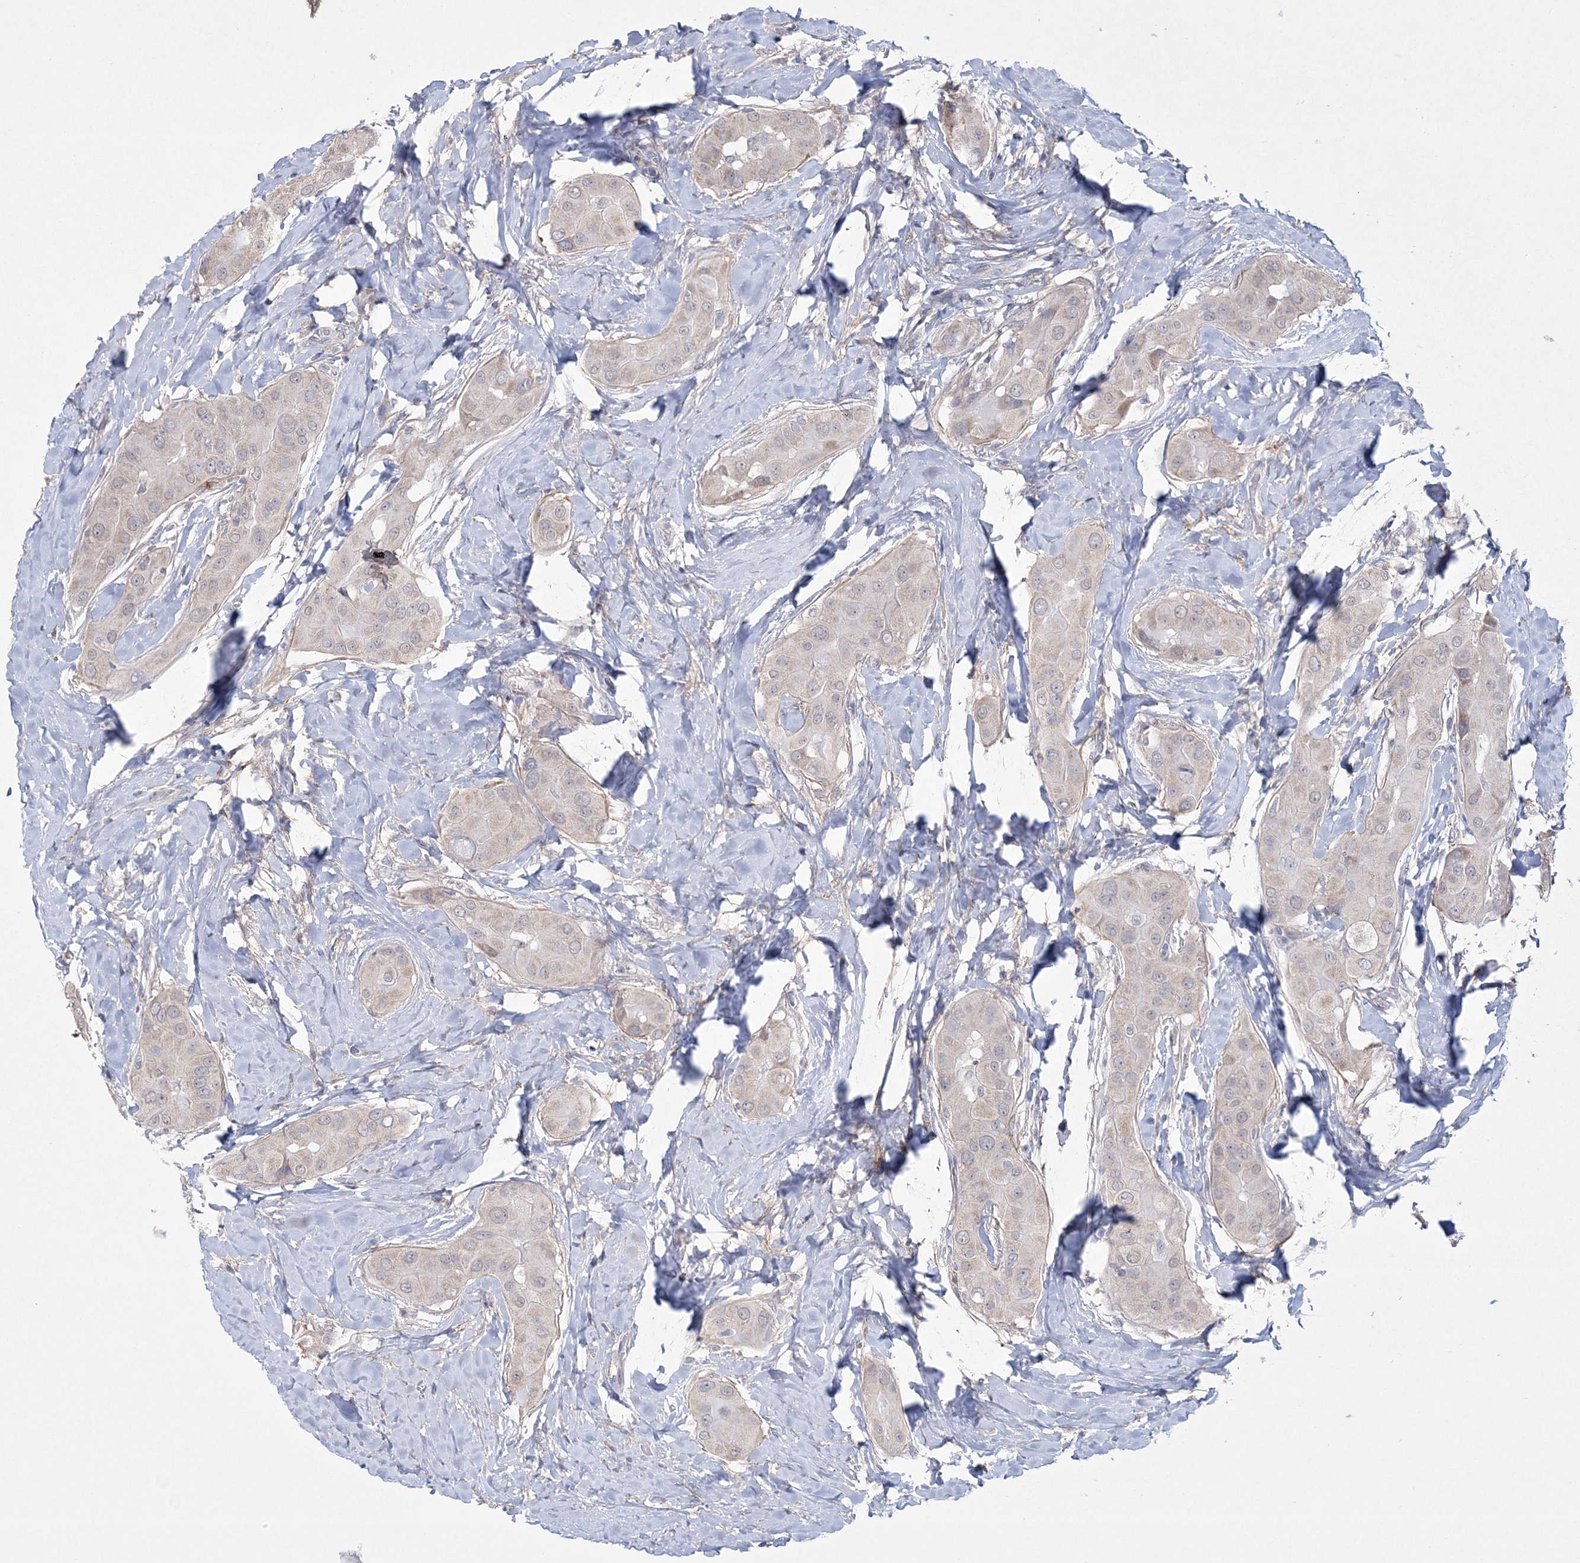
{"staining": {"intensity": "negative", "quantity": "none", "location": "none"}, "tissue": "thyroid cancer", "cell_type": "Tumor cells", "image_type": "cancer", "snomed": [{"axis": "morphology", "description": "Papillary adenocarcinoma, NOS"}, {"axis": "topography", "description": "Thyroid gland"}], "caption": "Protein analysis of thyroid cancer reveals no significant positivity in tumor cells.", "gene": "DPCD", "patient": {"sex": "male", "age": 33}}